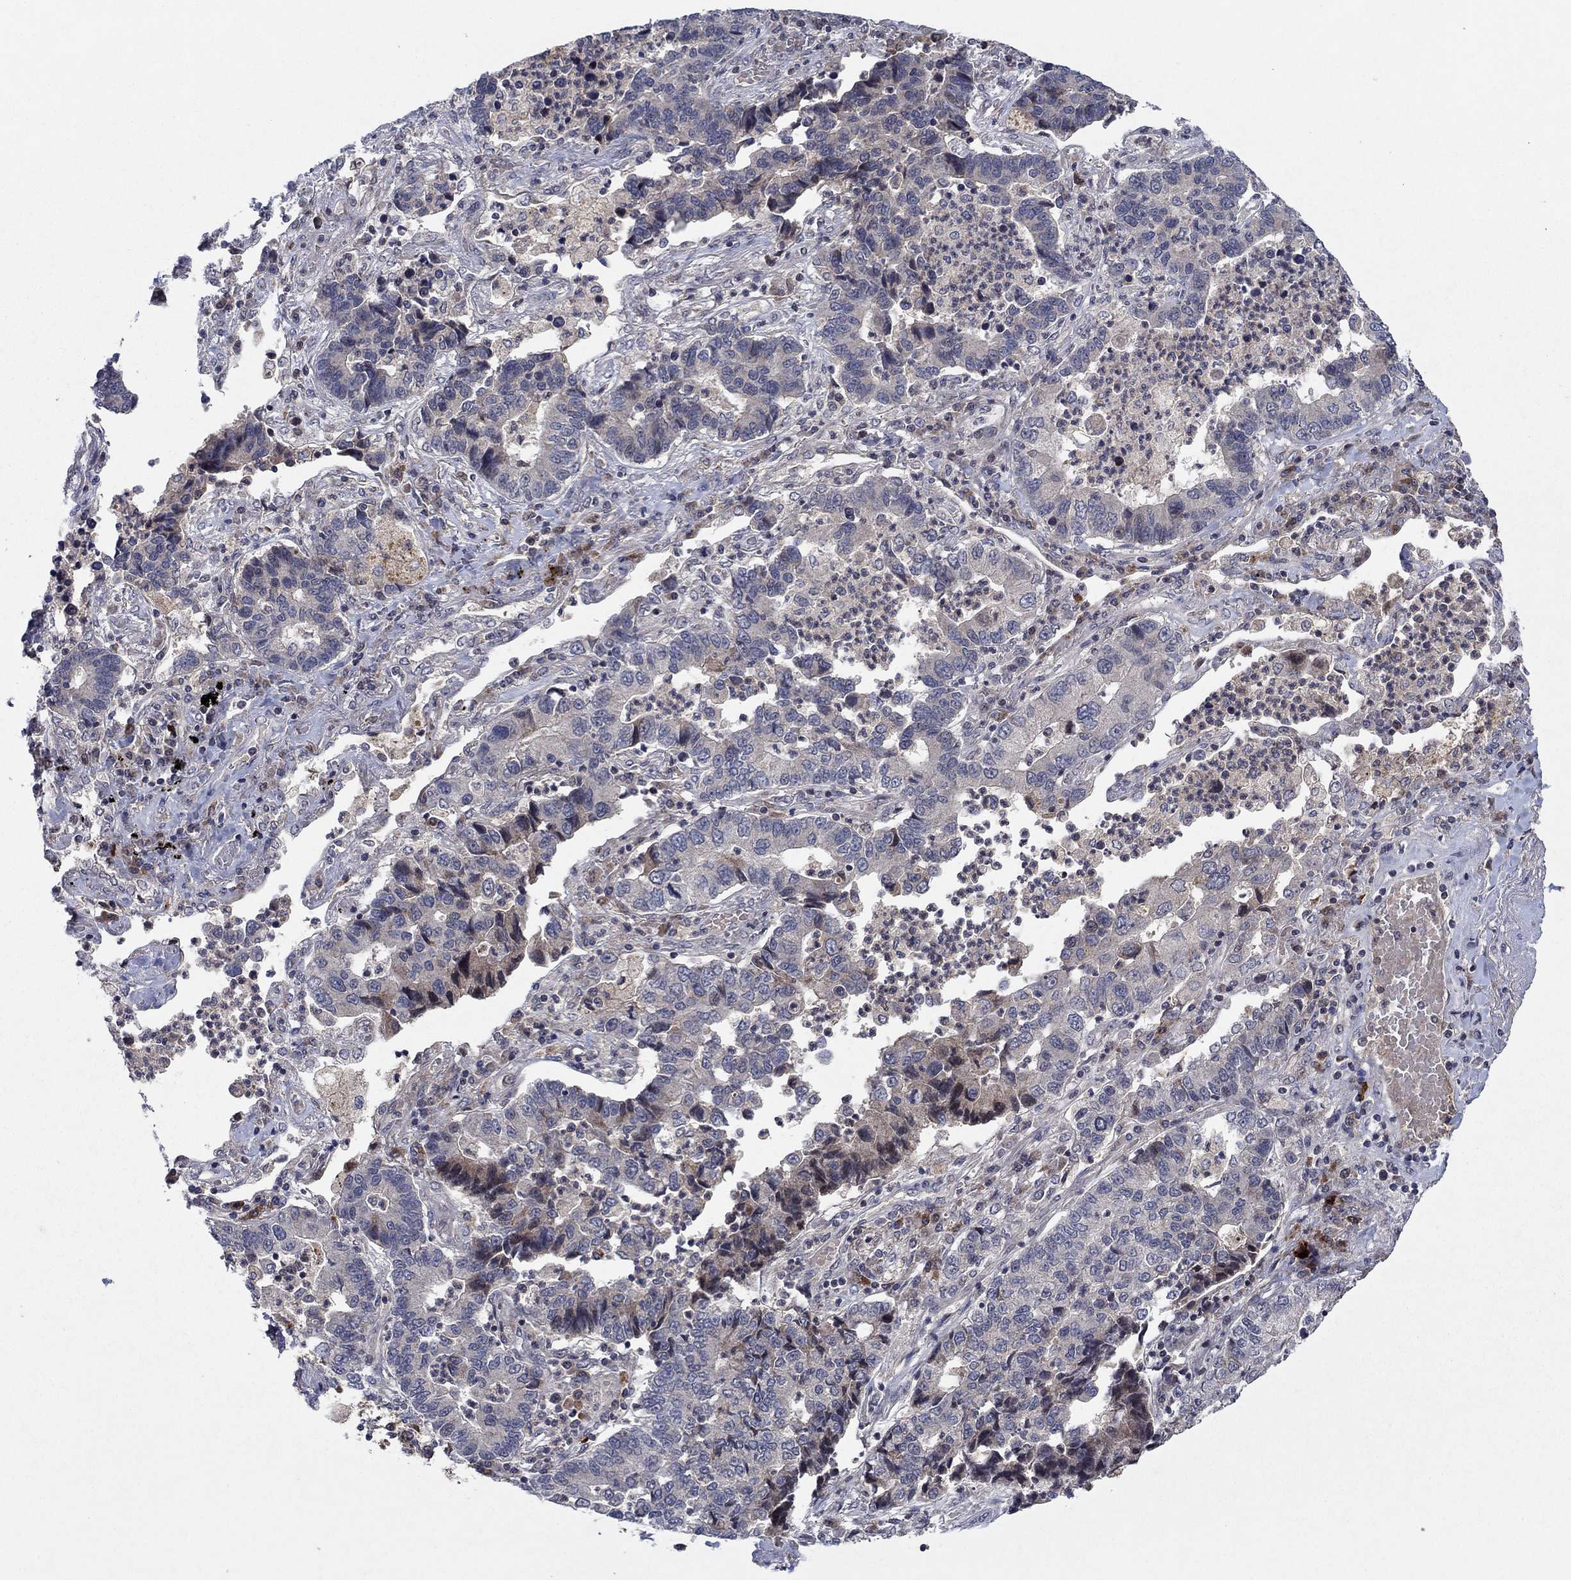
{"staining": {"intensity": "negative", "quantity": "none", "location": "none"}, "tissue": "lung cancer", "cell_type": "Tumor cells", "image_type": "cancer", "snomed": [{"axis": "morphology", "description": "Adenocarcinoma, NOS"}, {"axis": "topography", "description": "Lung"}], "caption": "Micrograph shows no protein expression in tumor cells of lung cancer tissue. (Immunohistochemistry (ihc), brightfield microscopy, high magnification).", "gene": "IL4", "patient": {"sex": "female", "age": 57}}